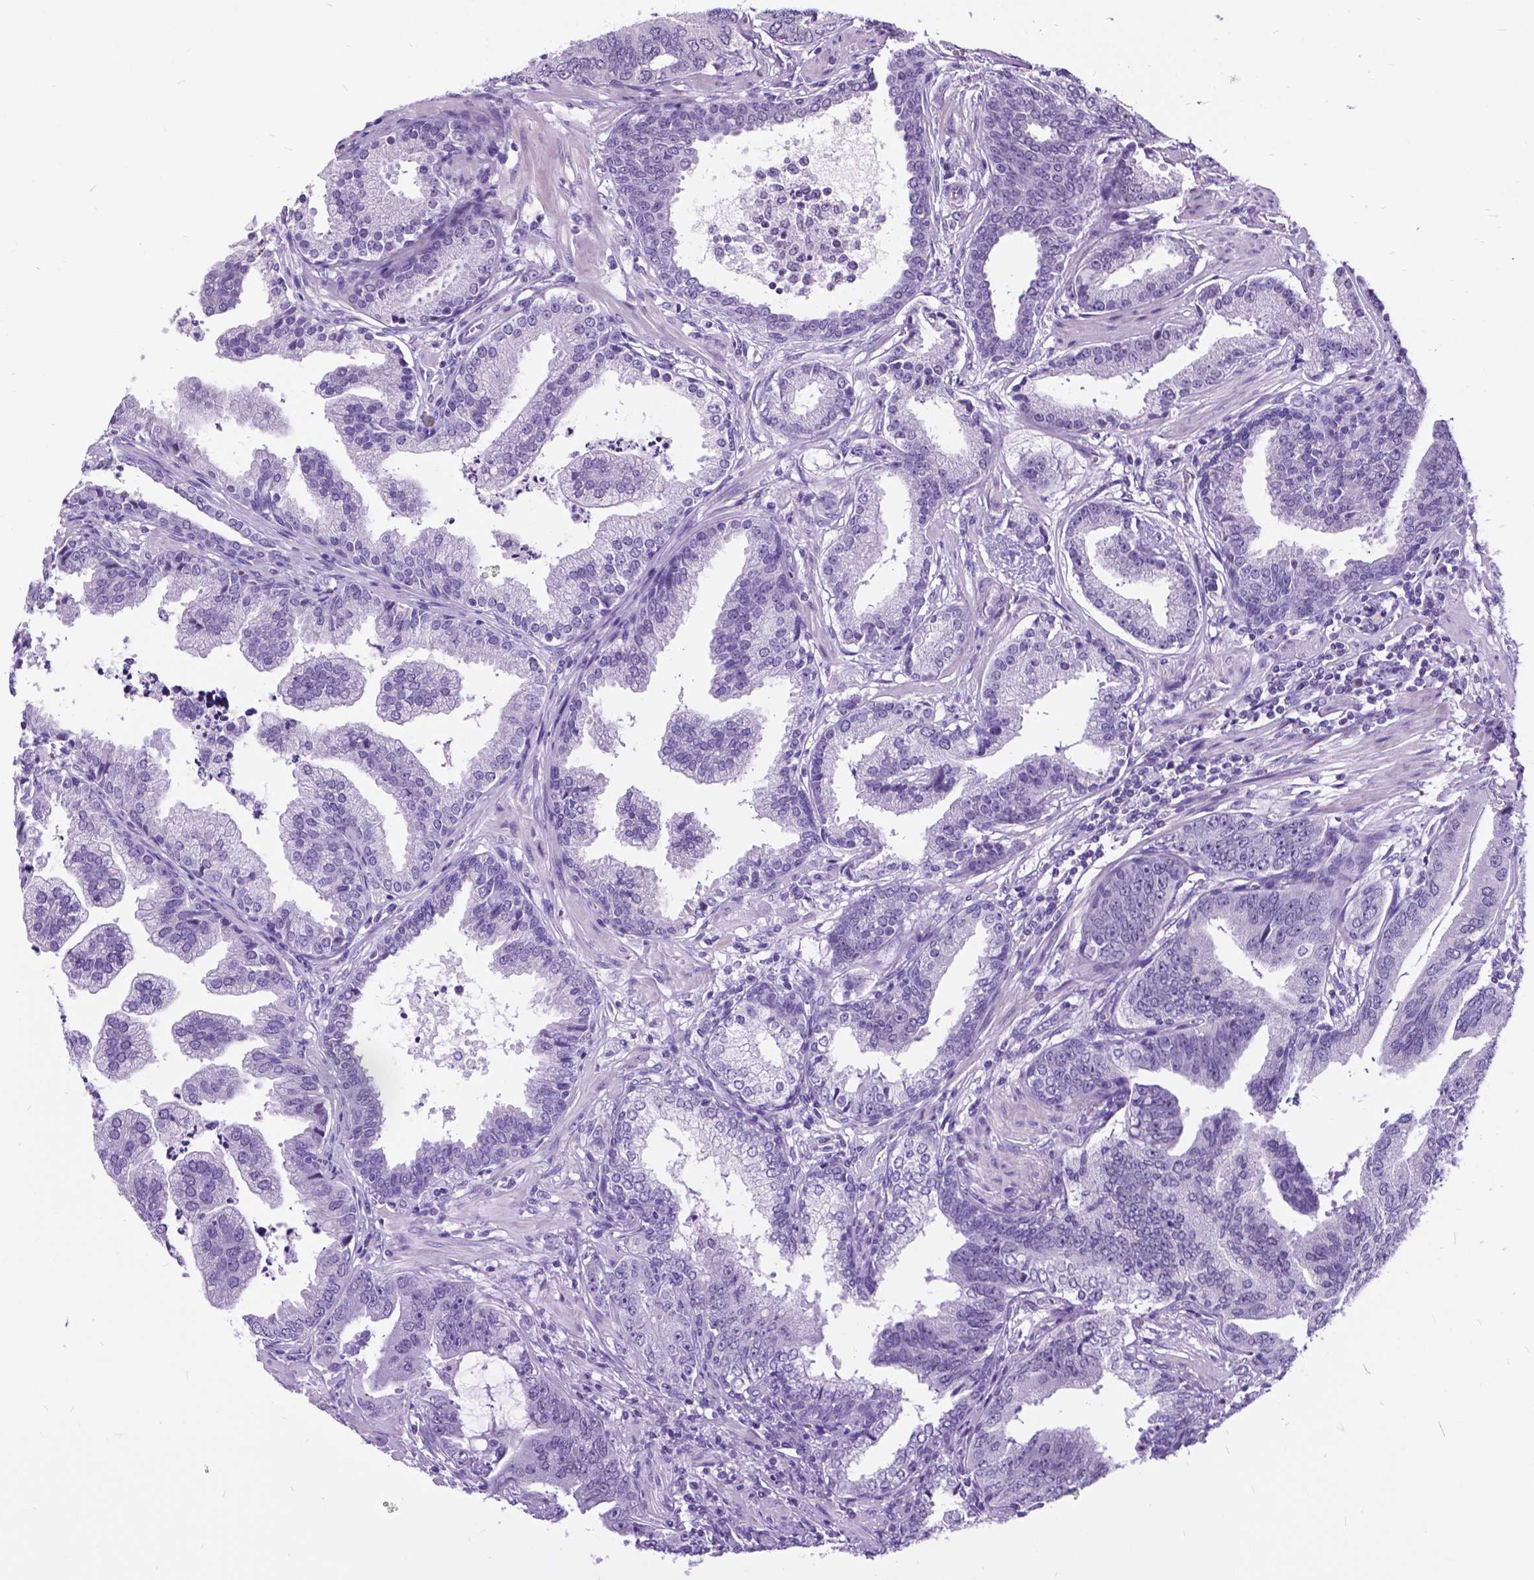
{"staining": {"intensity": "negative", "quantity": "none", "location": "none"}, "tissue": "prostate cancer", "cell_type": "Tumor cells", "image_type": "cancer", "snomed": [{"axis": "morphology", "description": "Adenocarcinoma, NOS"}, {"axis": "topography", "description": "Prostate"}], "caption": "A histopathology image of human adenocarcinoma (prostate) is negative for staining in tumor cells. (DAB IHC with hematoxylin counter stain).", "gene": "DPF3", "patient": {"sex": "male", "age": 64}}